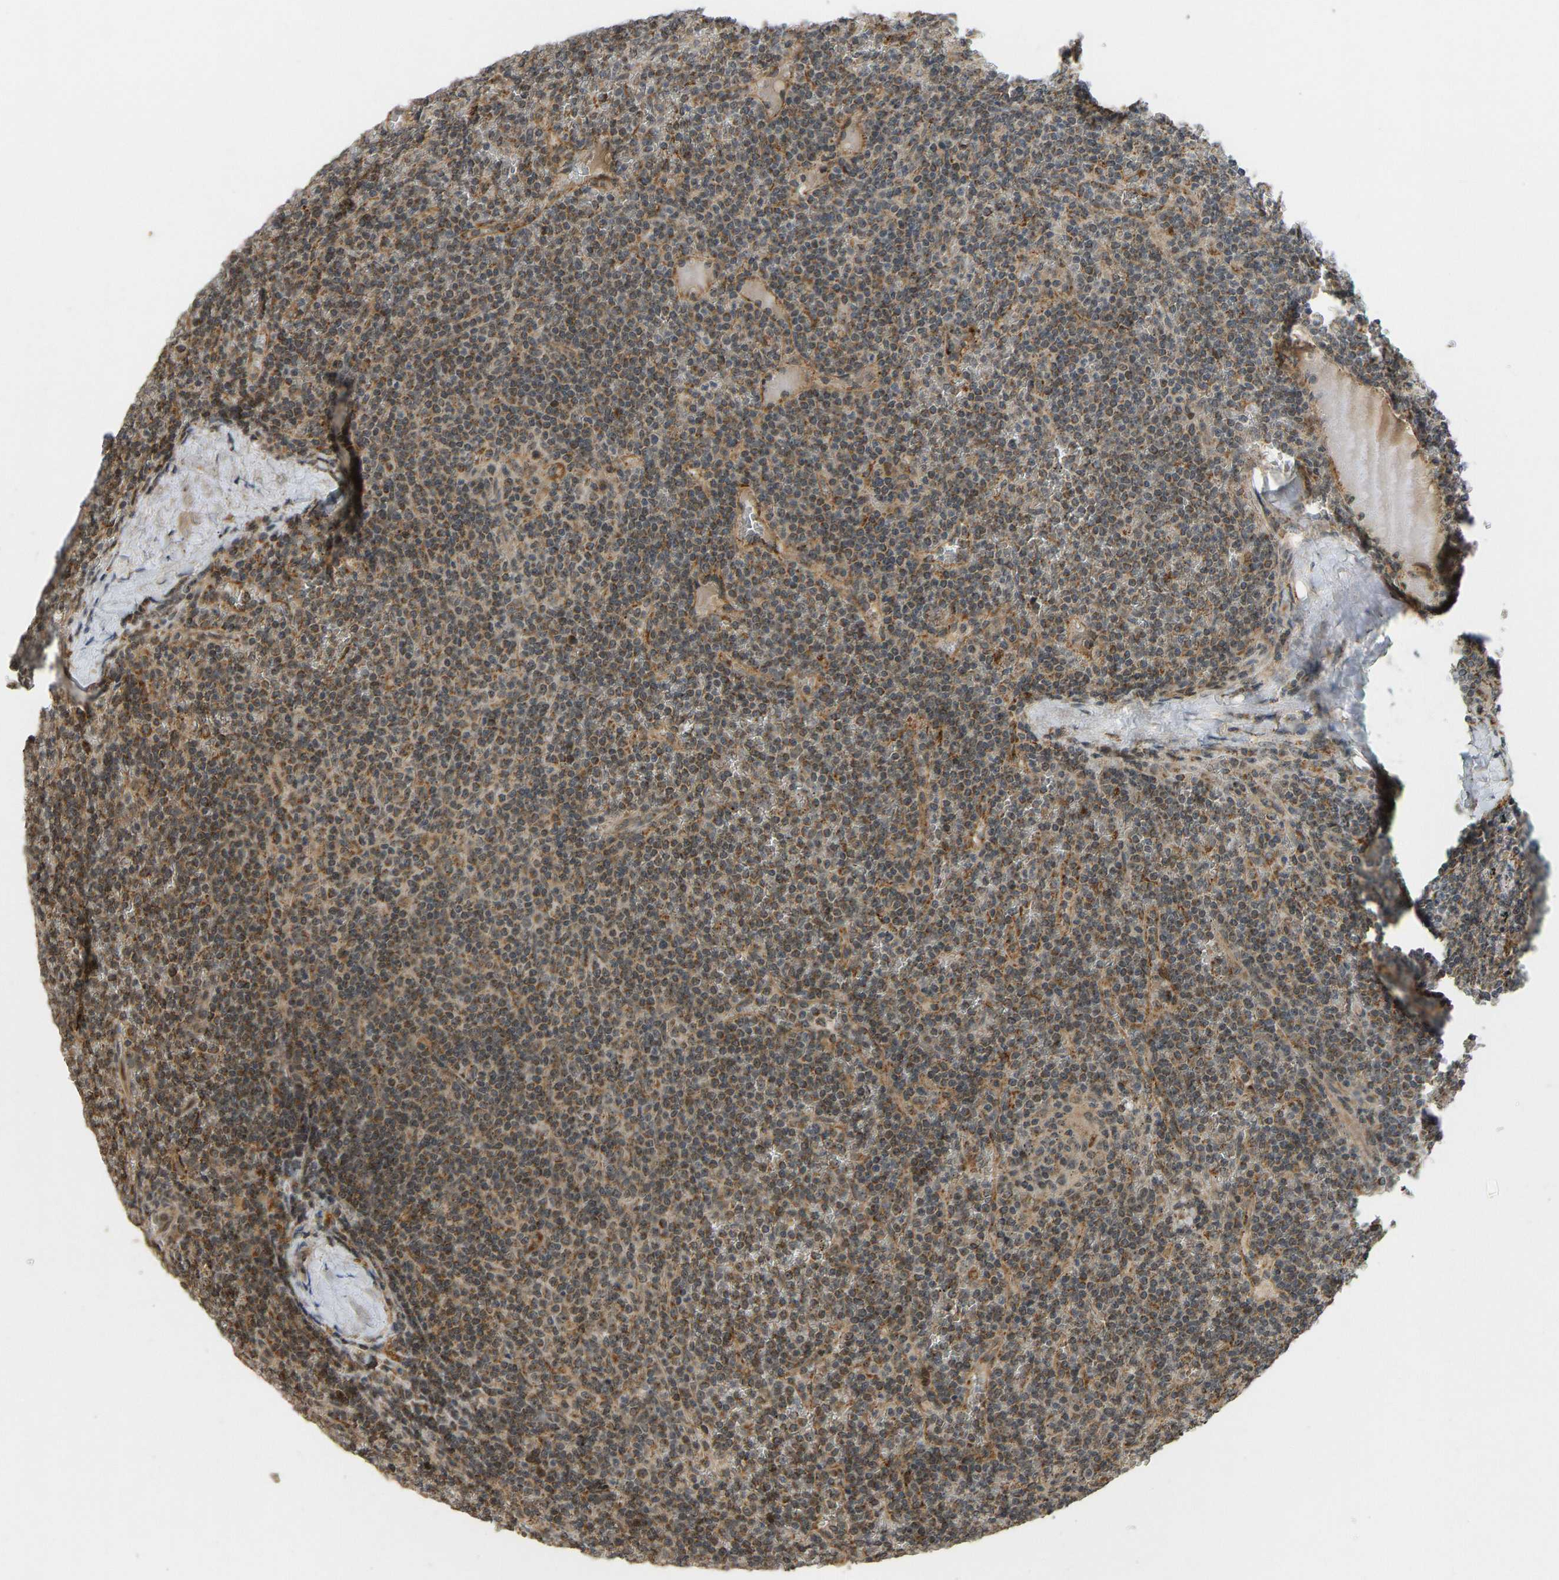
{"staining": {"intensity": "moderate", "quantity": ">75%", "location": "cytoplasmic/membranous"}, "tissue": "lymphoma", "cell_type": "Tumor cells", "image_type": "cancer", "snomed": [{"axis": "morphology", "description": "Malignant lymphoma, non-Hodgkin's type, Low grade"}, {"axis": "topography", "description": "Spleen"}], "caption": "Brown immunohistochemical staining in human low-grade malignant lymphoma, non-Hodgkin's type displays moderate cytoplasmic/membranous expression in about >75% of tumor cells.", "gene": "ACADS", "patient": {"sex": "female", "age": 19}}